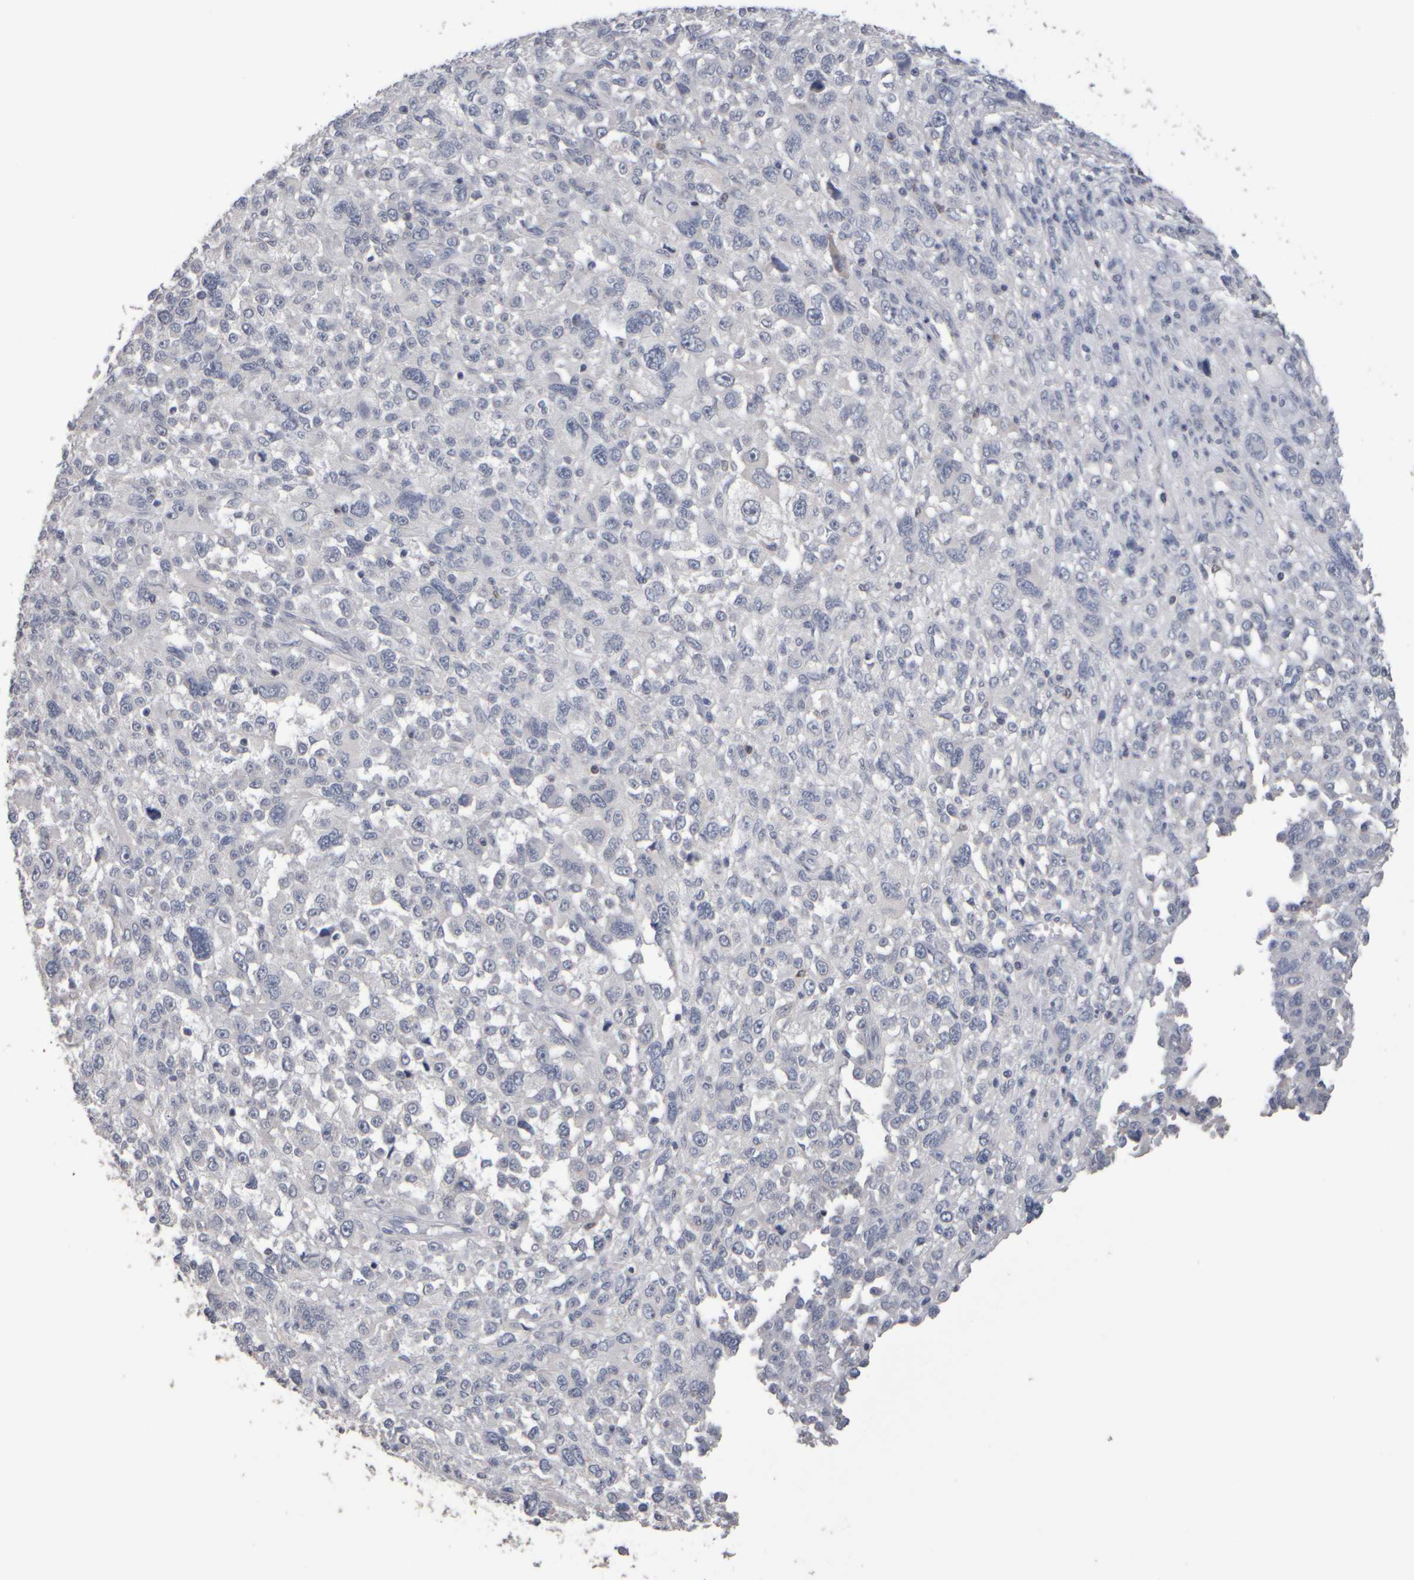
{"staining": {"intensity": "negative", "quantity": "none", "location": "none"}, "tissue": "melanoma", "cell_type": "Tumor cells", "image_type": "cancer", "snomed": [{"axis": "morphology", "description": "Malignant melanoma, NOS"}, {"axis": "topography", "description": "Skin"}], "caption": "Micrograph shows no significant protein staining in tumor cells of melanoma. The staining is performed using DAB brown chromogen with nuclei counter-stained in using hematoxylin.", "gene": "EPHX2", "patient": {"sex": "female", "age": 55}}